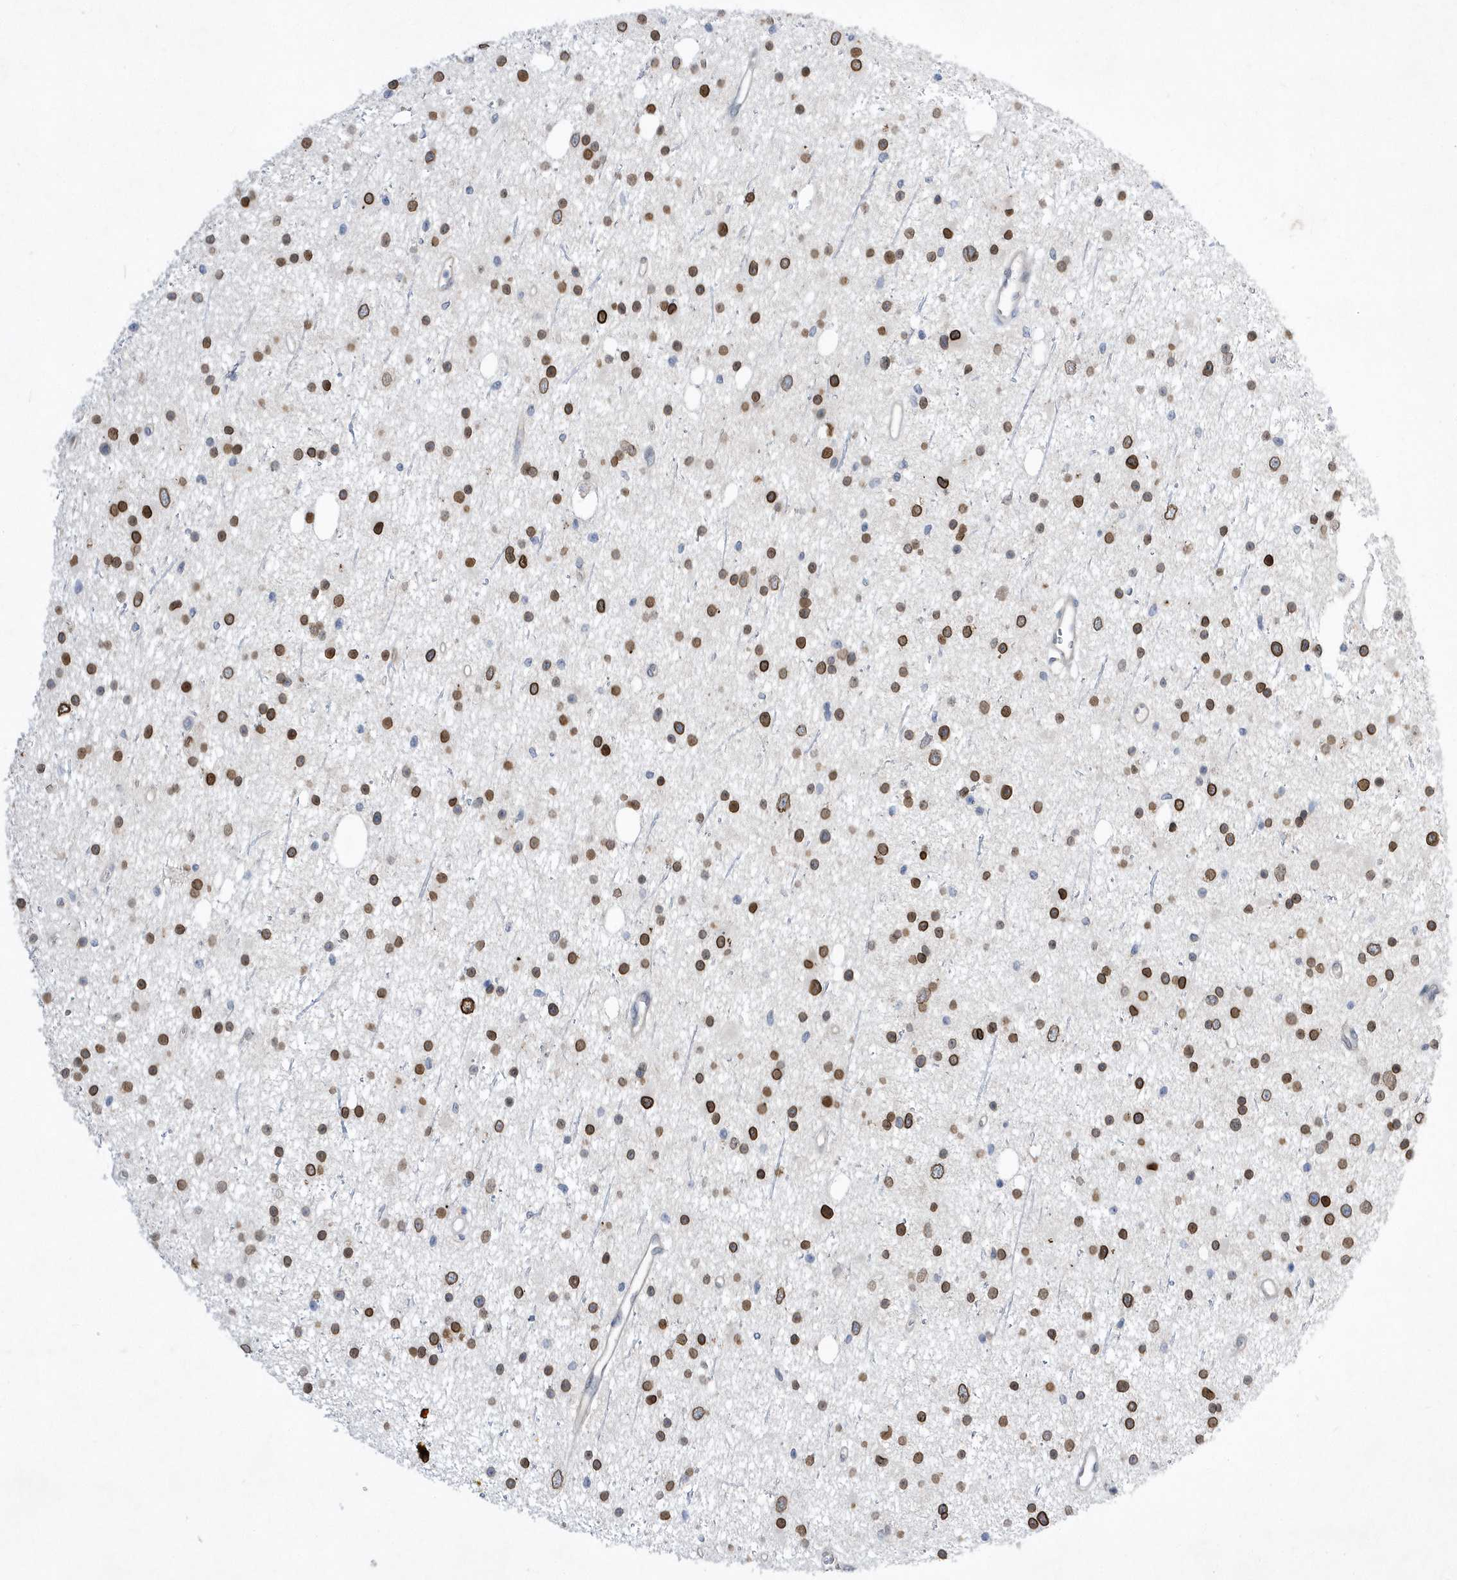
{"staining": {"intensity": "strong", "quantity": ">75%", "location": "cytoplasmic/membranous,nuclear"}, "tissue": "glioma", "cell_type": "Tumor cells", "image_type": "cancer", "snomed": [{"axis": "morphology", "description": "Glioma, malignant, Low grade"}, {"axis": "topography", "description": "Cerebral cortex"}], "caption": "IHC of human glioma displays high levels of strong cytoplasmic/membranous and nuclear expression in approximately >75% of tumor cells.", "gene": "ZNF875", "patient": {"sex": "female", "age": 39}}